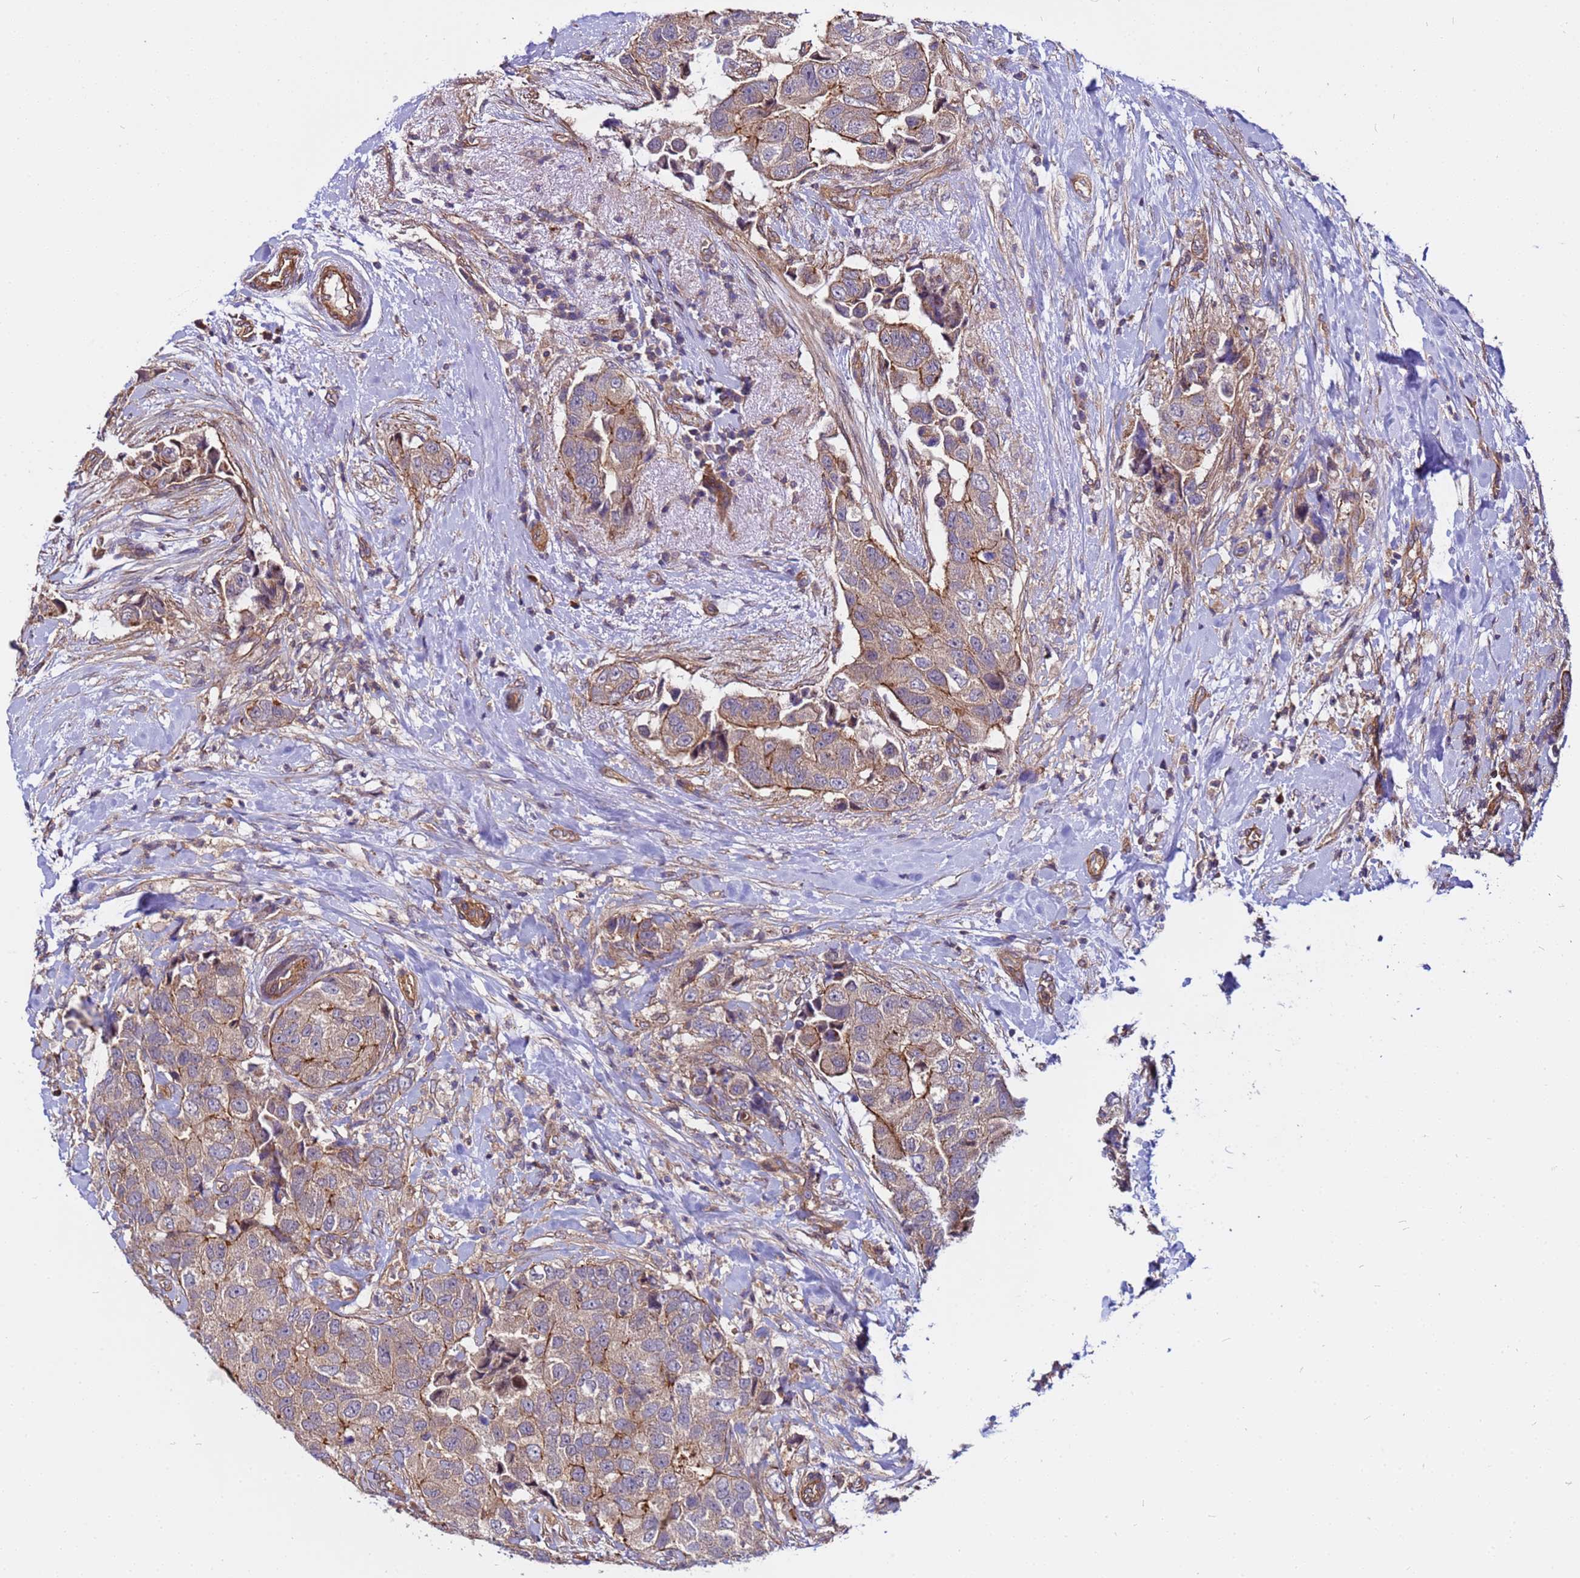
{"staining": {"intensity": "moderate", "quantity": ">75%", "location": "cytoplasmic/membranous"}, "tissue": "breast cancer", "cell_type": "Tumor cells", "image_type": "cancer", "snomed": [{"axis": "morphology", "description": "Normal tissue, NOS"}, {"axis": "morphology", "description": "Duct carcinoma"}, {"axis": "topography", "description": "Breast"}], "caption": "Protein staining of breast cancer (invasive ductal carcinoma) tissue exhibits moderate cytoplasmic/membranous expression in approximately >75% of tumor cells.", "gene": "STK38", "patient": {"sex": "female", "age": 62}}